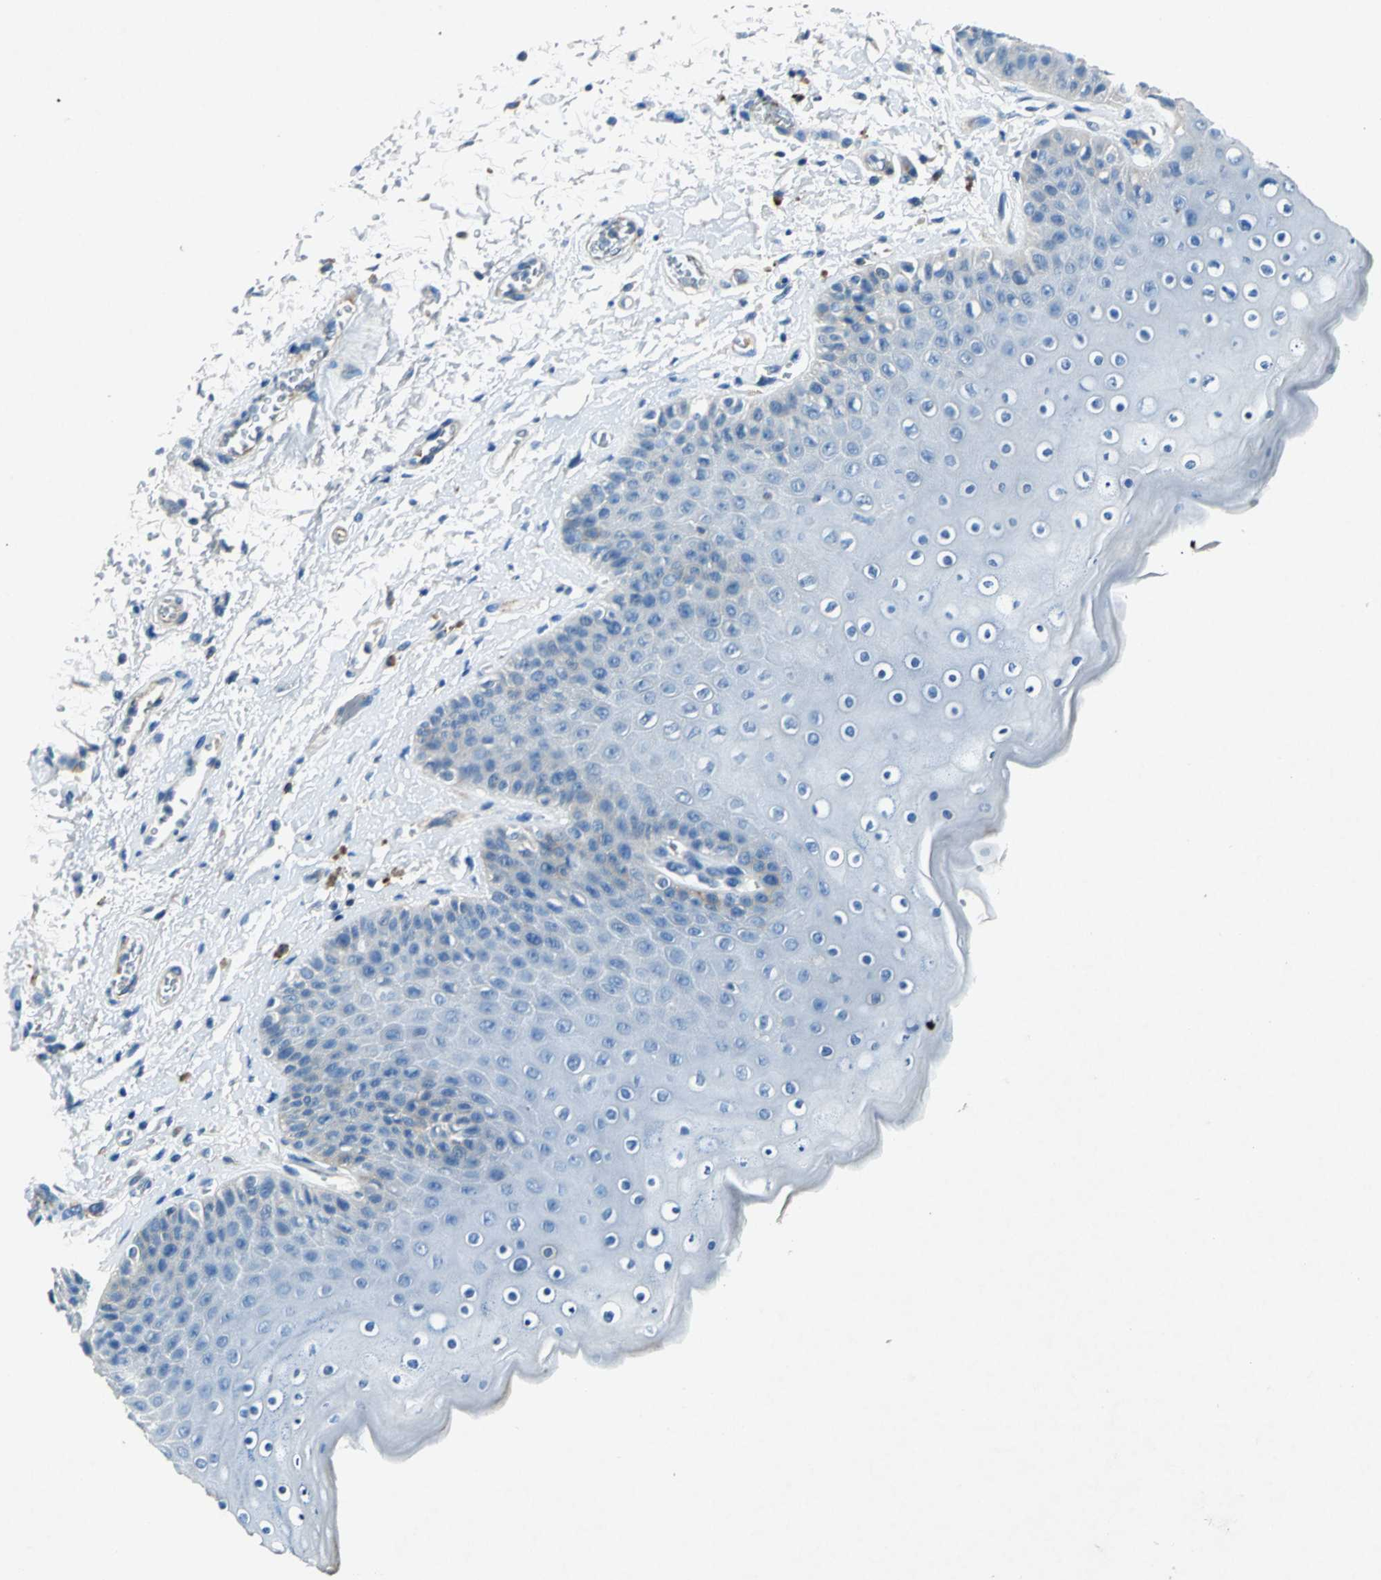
{"staining": {"intensity": "negative", "quantity": "none", "location": "none"}, "tissue": "skin", "cell_type": "Epidermal cells", "image_type": "normal", "snomed": [{"axis": "morphology", "description": "Normal tissue, NOS"}, {"axis": "topography", "description": "Anal"}], "caption": "Skin stained for a protein using IHC reveals no positivity epidermal cells.", "gene": "RPS13", "patient": {"sex": "female", "age": 46}}